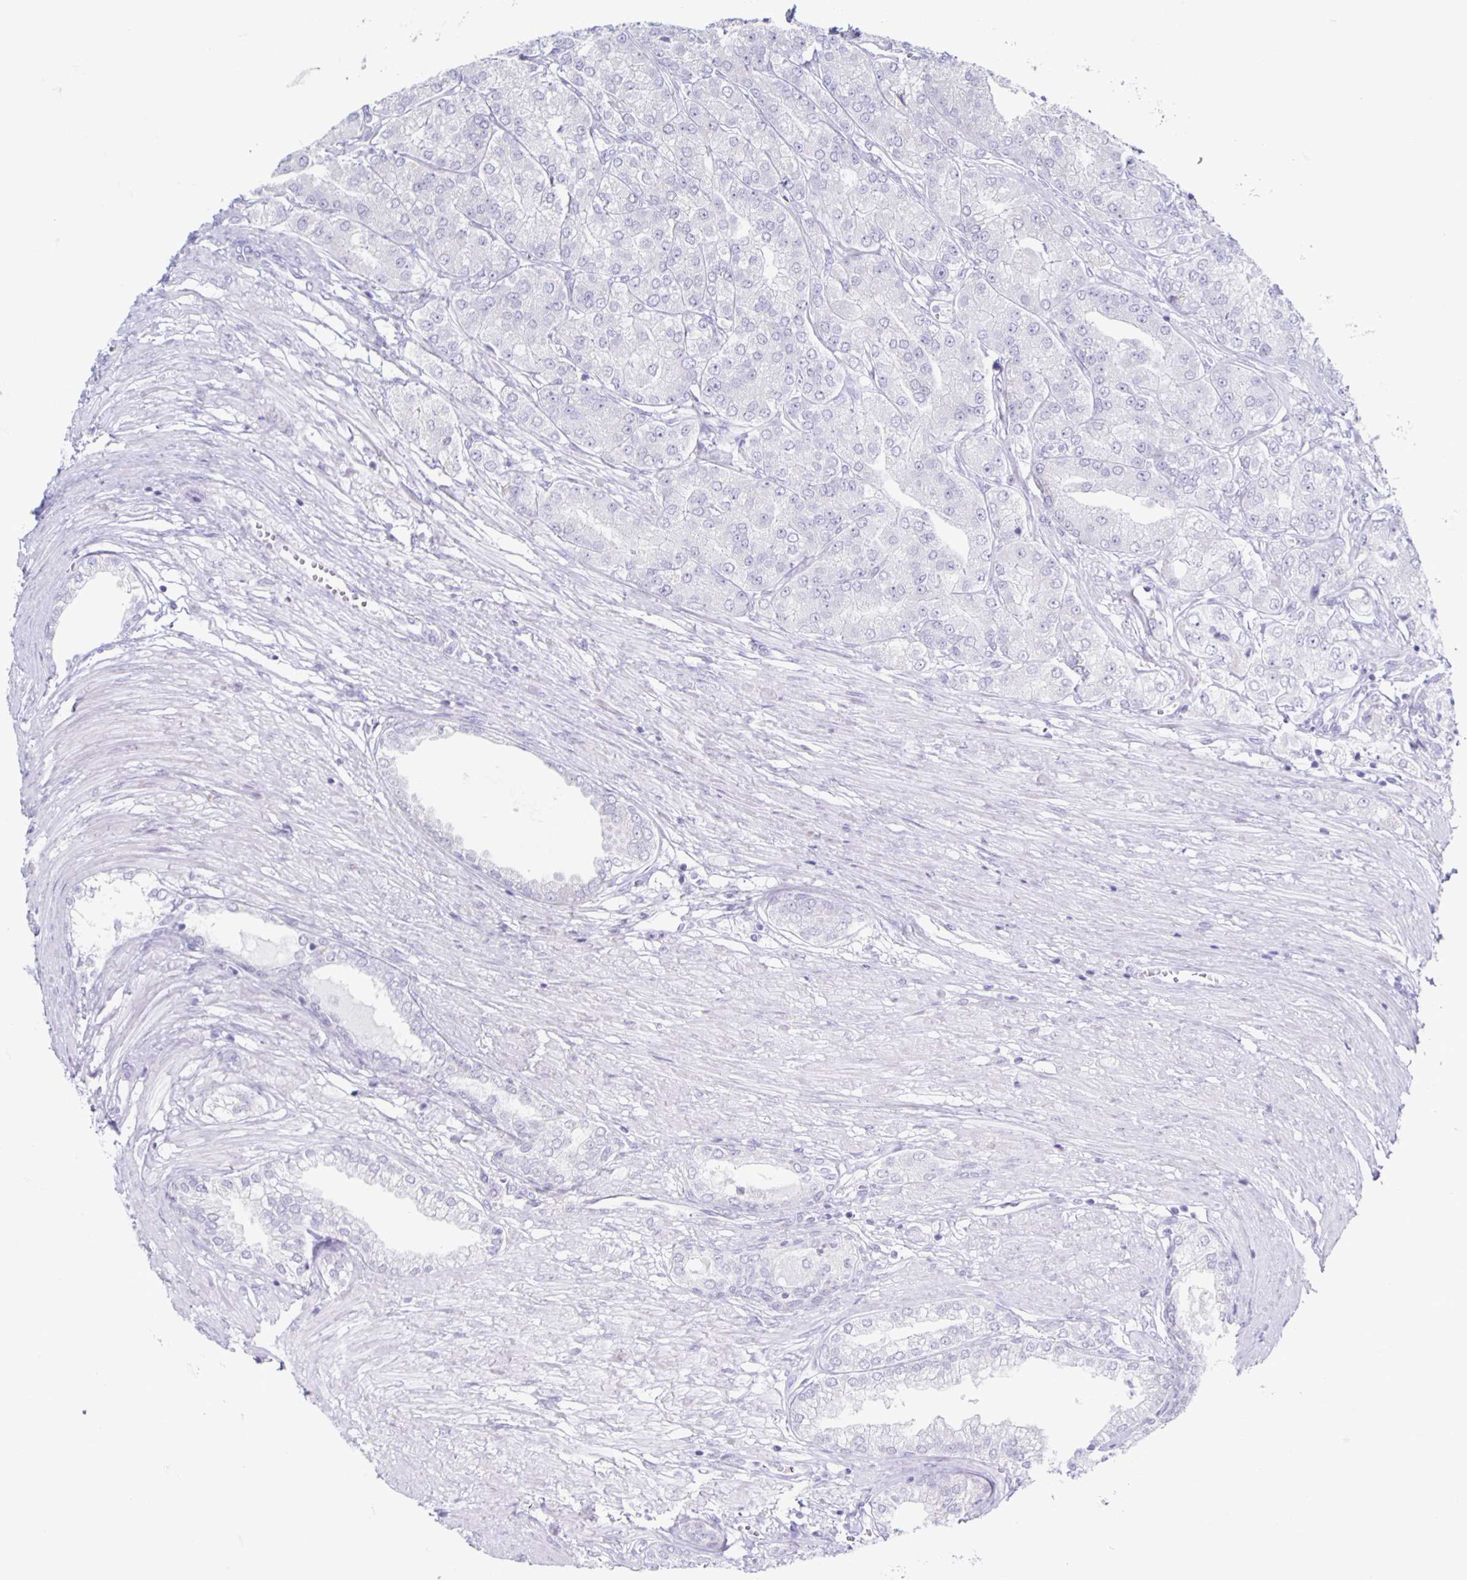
{"staining": {"intensity": "negative", "quantity": "none", "location": "none"}, "tissue": "prostate cancer", "cell_type": "Tumor cells", "image_type": "cancer", "snomed": [{"axis": "morphology", "description": "Adenocarcinoma, High grade"}, {"axis": "topography", "description": "Prostate"}], "caption": "This is a image of immunohistochemistry (IHC) staining of prostate high-grade adenocarcinoma, which shows no positivity in tumor cells.", "gene": "CT45A5", "patient": {"sex": "male", "age": 61}}